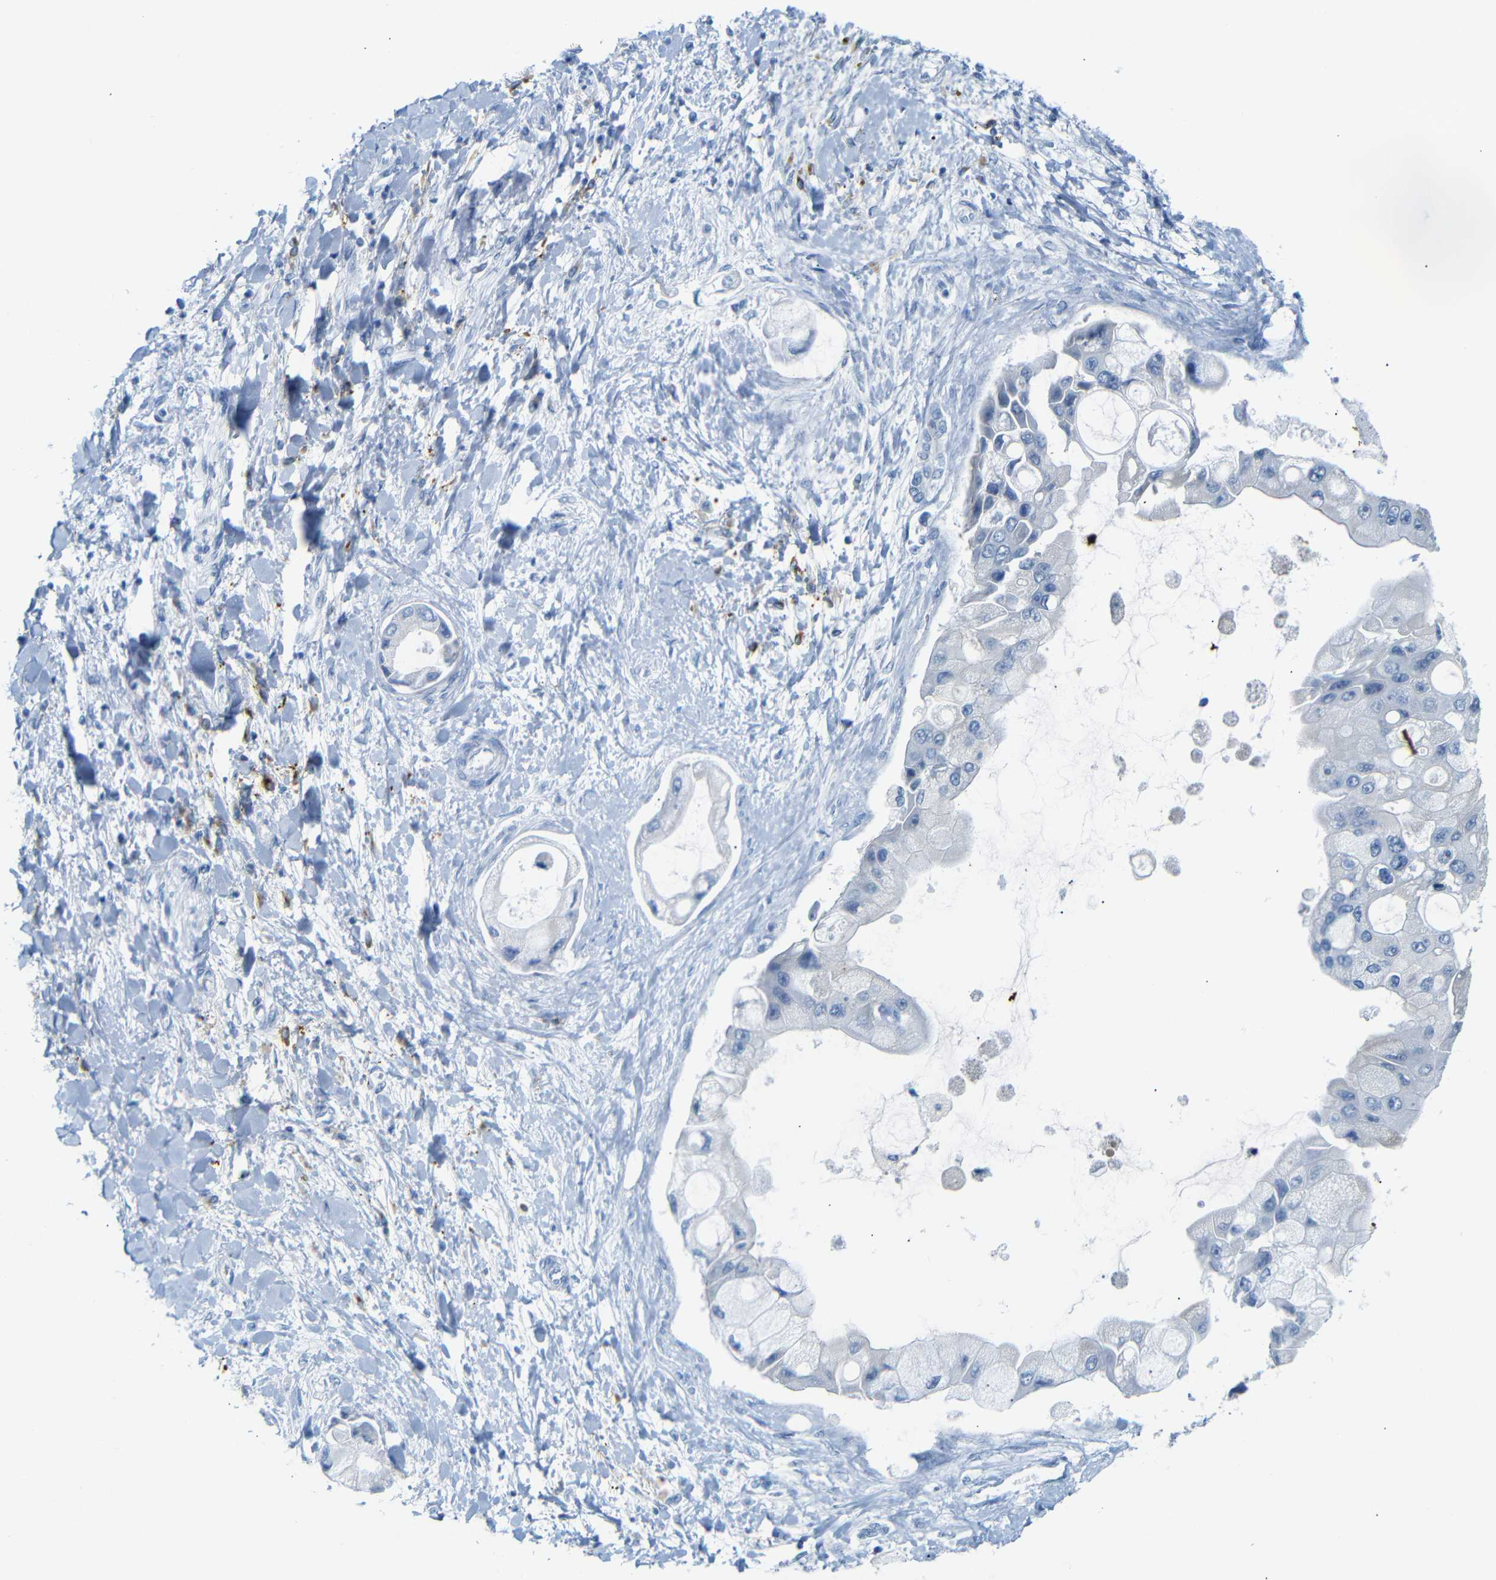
{"staining": {"intensity": "negative", "quantity": "none", "location": "none"}, "tissue": "liver cancer", "cell_type": "Tumor cells", "image_type": "cancer", "snomed": [{"axis": "morphology", "description": "Cholangiocarcinoma"}, {"axis": "topography", "description": "Liver"}], "caption": "Immunohistochemical staining of liver cancer reveals no significant expression in tumor cells.", "gene": "FCRL1", "patient": {"sex": "male", "age": 50}}